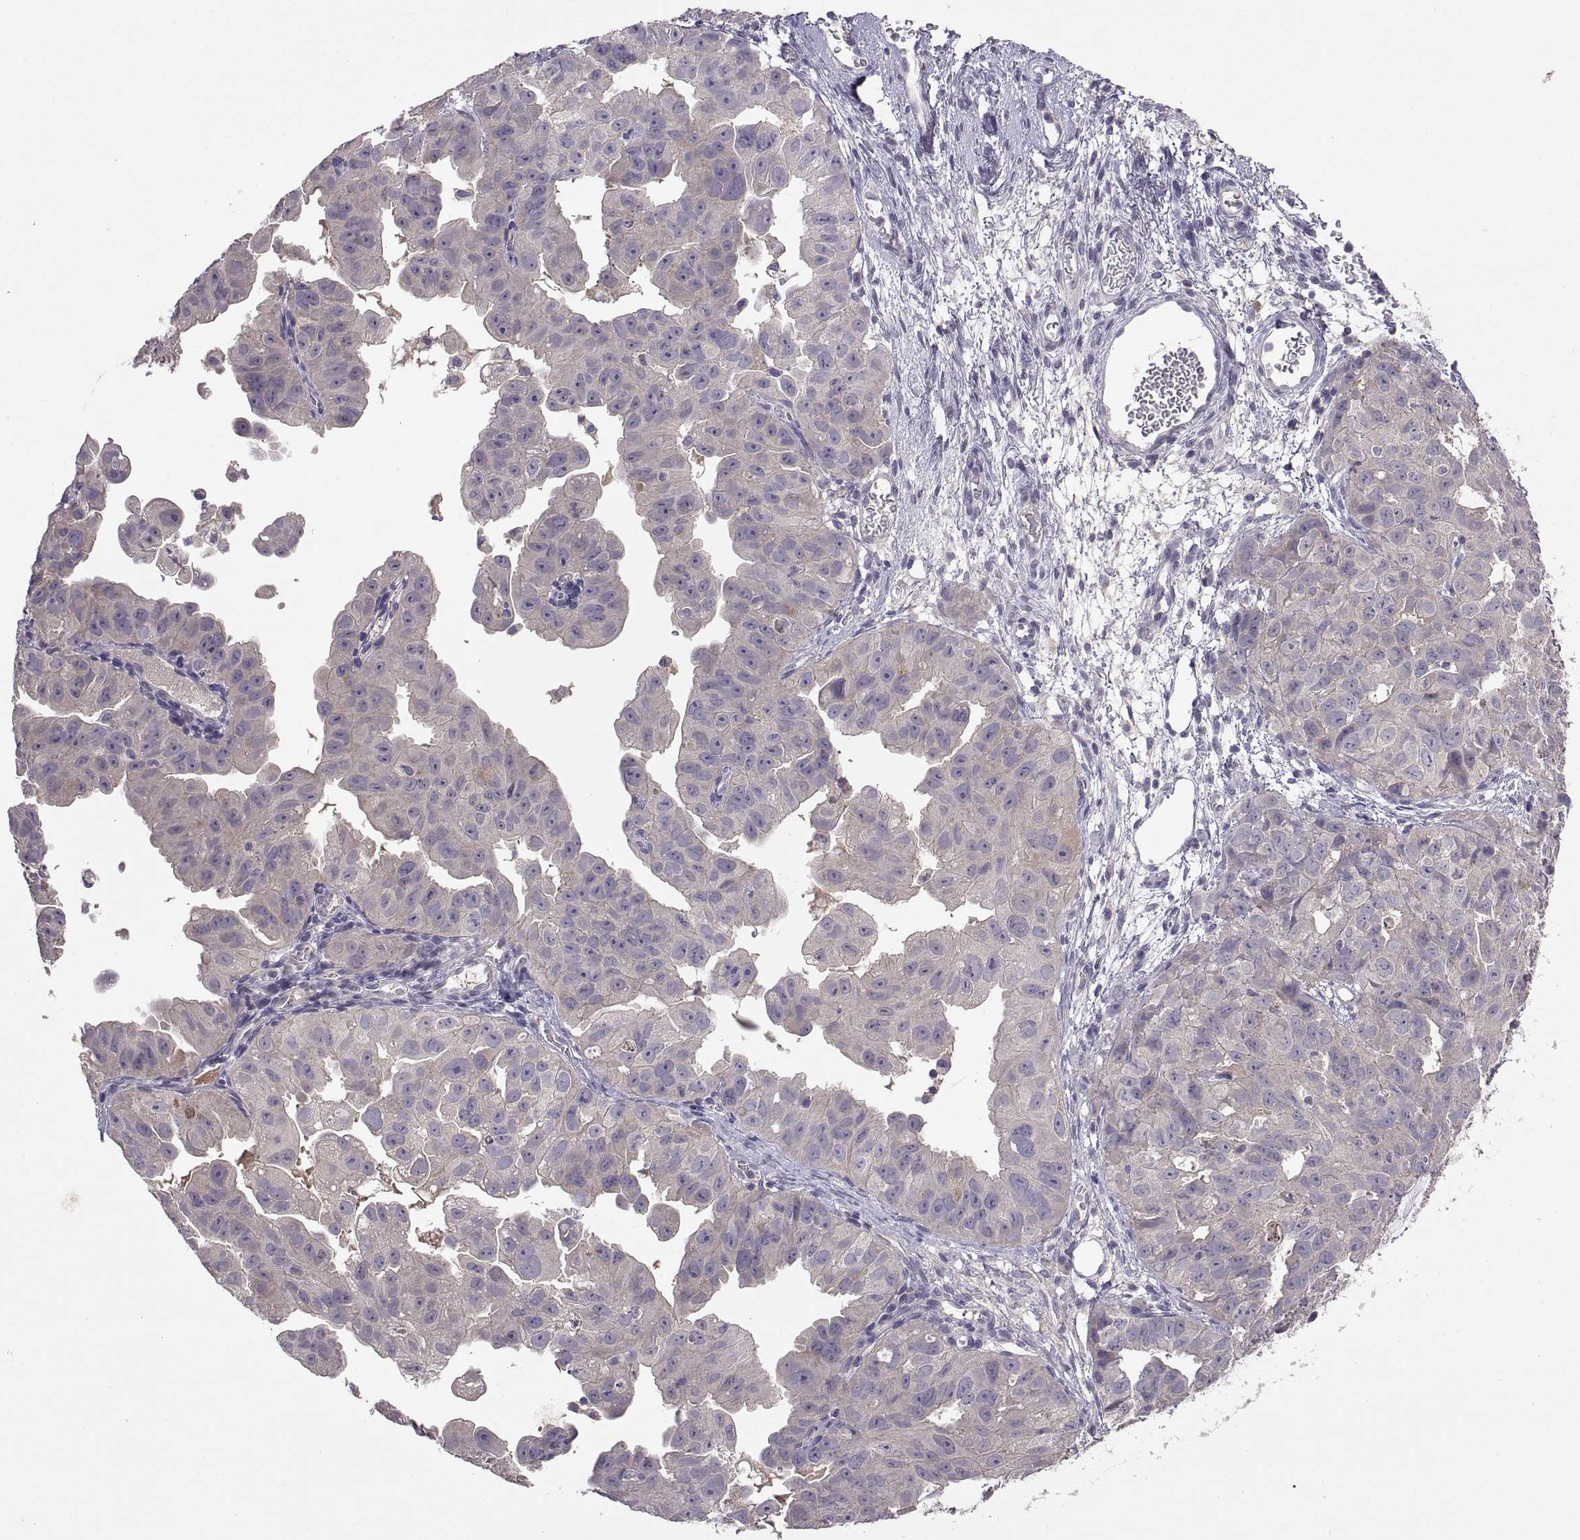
{"staining": {"intensity": "negative", "quantity": "none", "location": "none"}, "tissue": "ovarian cancer", "cell_type": "Tumor cells", "image_type": "cancer", "snomed": [{"axis": "morphology", "description": "Carcinoma, endometroid"}, {"axis": "topography", "description": "Ovary"}], "caption": "High magnification brightfield microscopy of ovarian endometroid carcinoma stained with DAB (3,3'-diaminobenzidine) (brown) and counterstained with hematoxylin (blue): tumor cells show no significant expression. (Stains: DAB (3,3'-diaminobenzidine) IHC with hematoxylin counter stain, Microscopy: brightfield microscopy at high magnification).", "gene": "NMNAT2", "patient": {"sex": "female", "age": 85}}